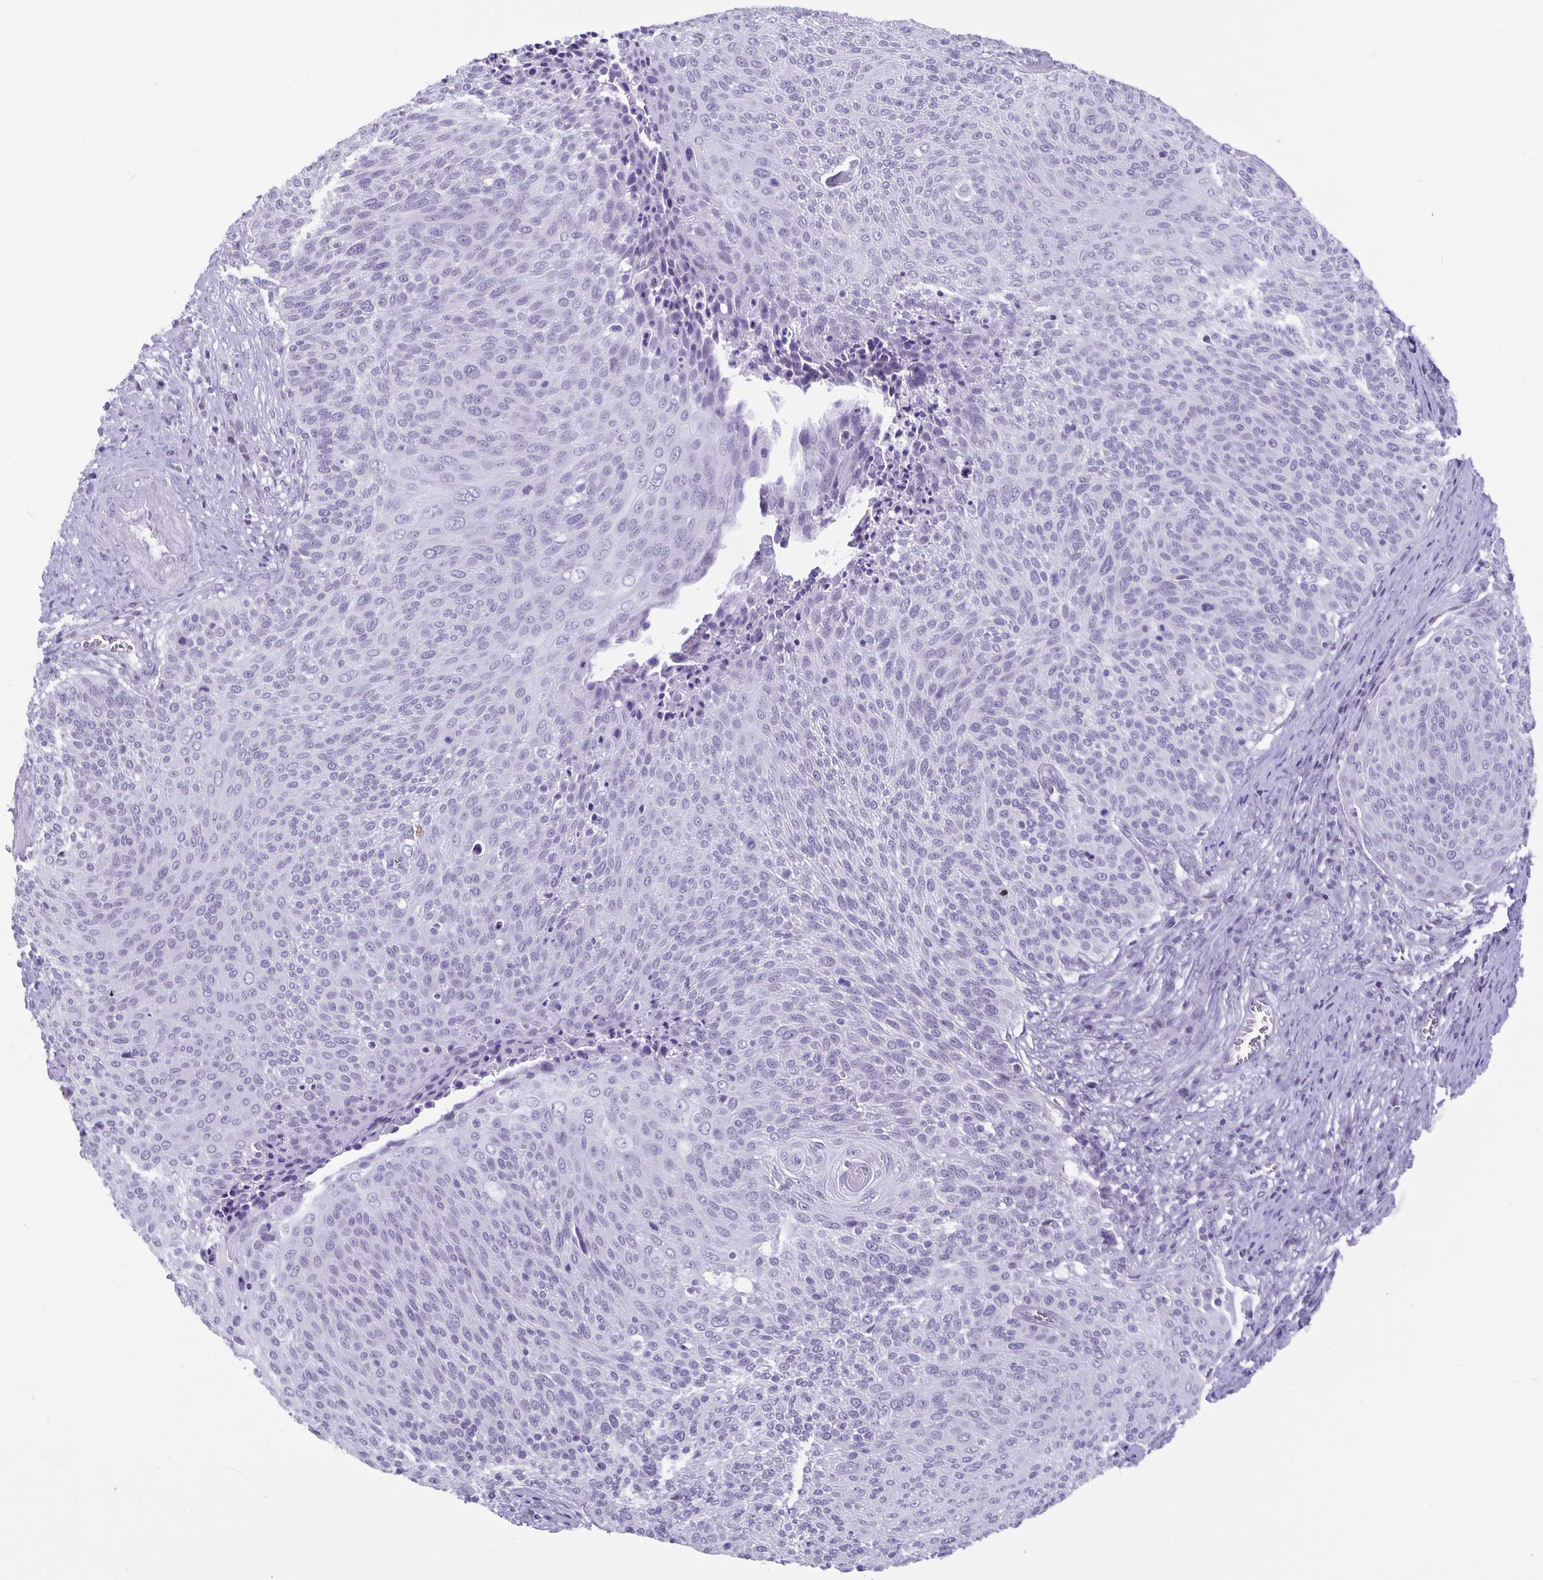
{"staining": {"intensity": "negative", "quantity": "none", "location": "none"}, "tissue": "cervical cancer", "cell_type": "Tumor cells", "image_type": "cancer", "snomed": [{"axis": "morphology", "description": "Squamous cell carcinoma, NOS"}, {"axis": "topography", "description": "Cervix"}], "caption": "The immunohistochemistry photomicrograph has no significant staining in tumor cells of squamous cell carcinoma (cervical) tissue.", "gene": "OLIG2", "patient": {"sex": "female", "age": 31}}